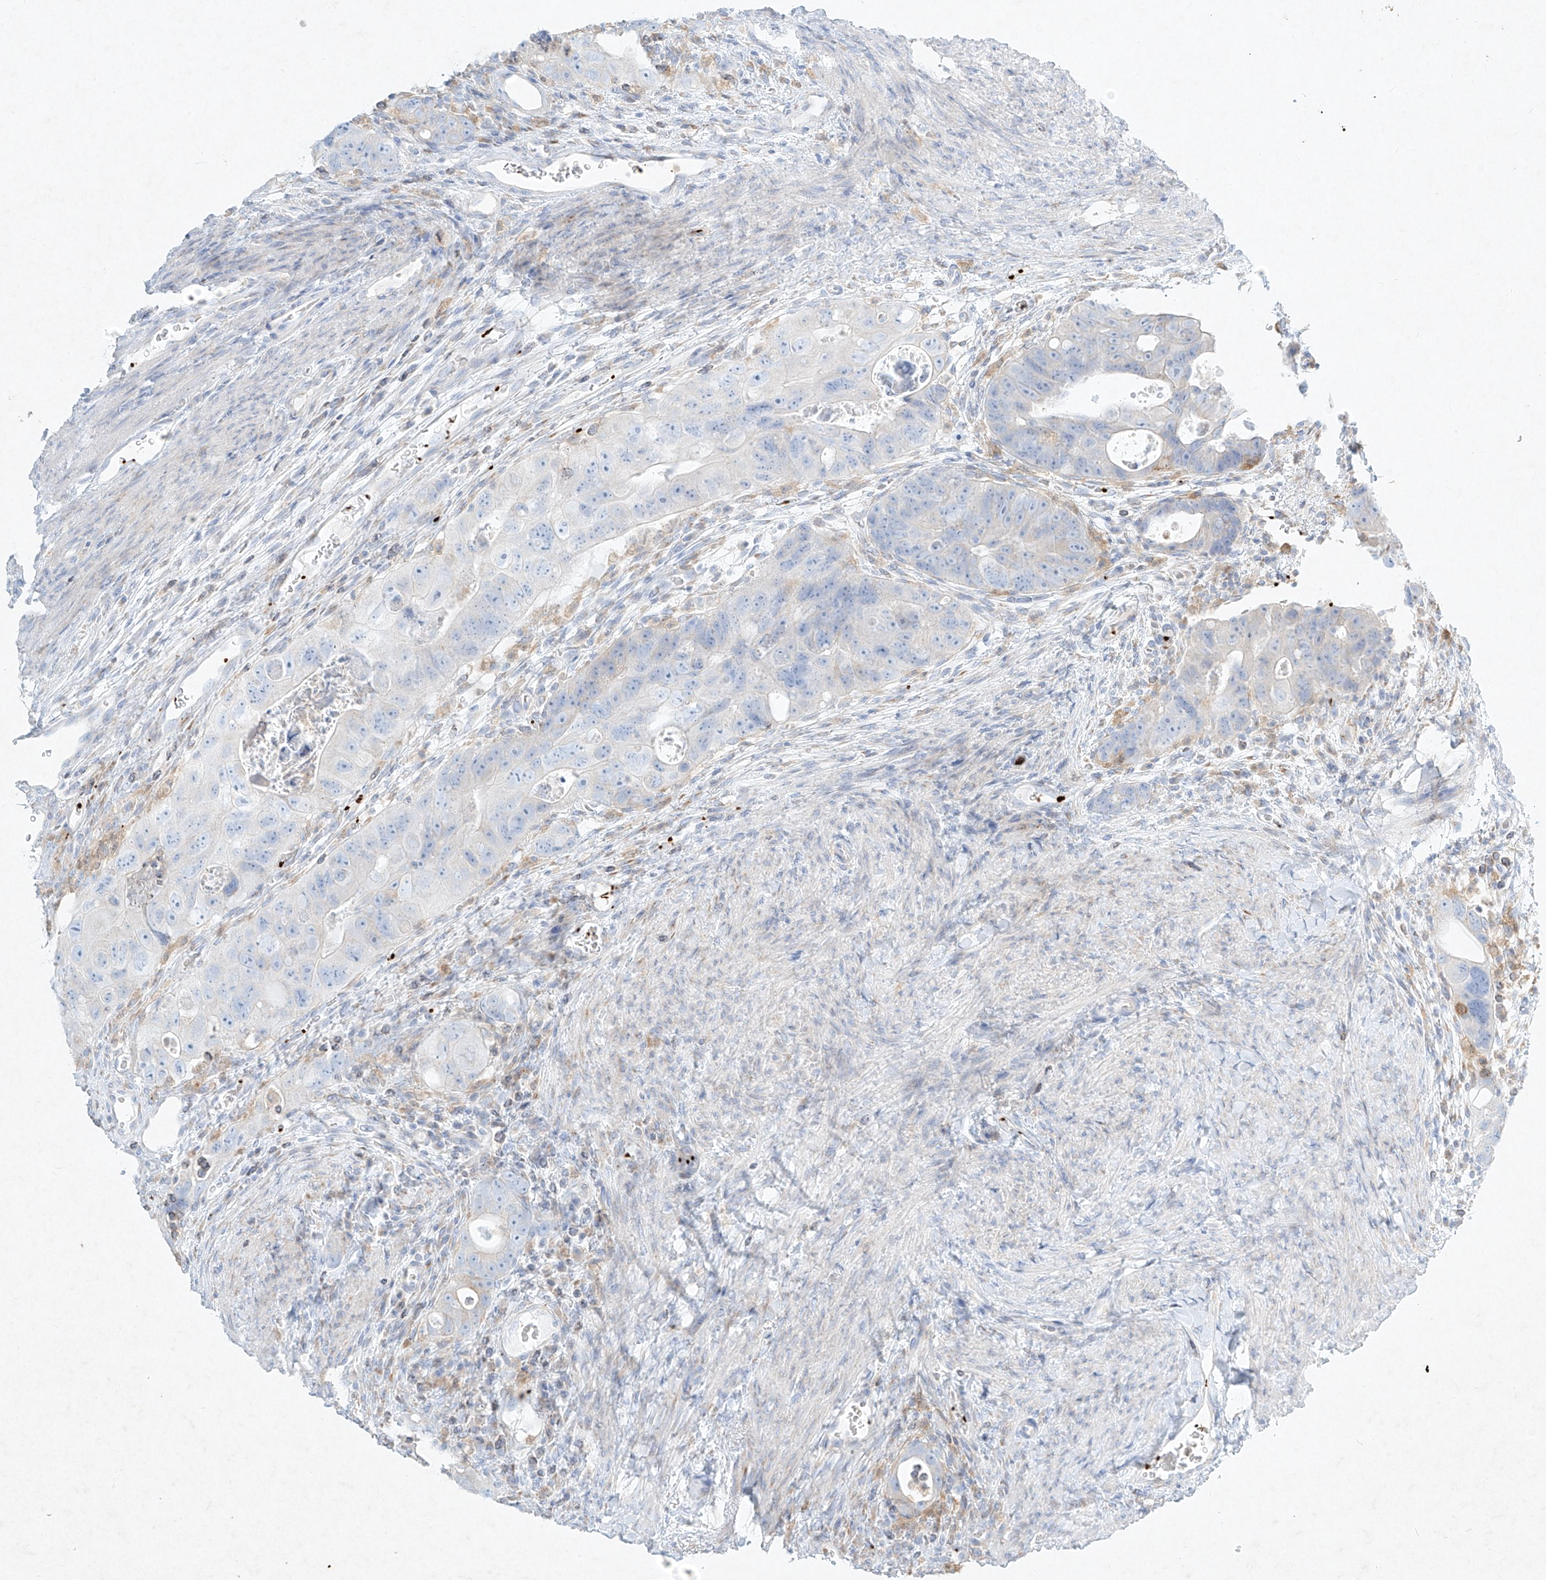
{"staining": {"intensity": "negative", "quantity": "none", "location": "none"}, "tissue": "colorectal cancer", "cell_type": "Tumor cells", "image_type": "cancer", "snomed": [{"axis": "morphology", "description": "Adenocarcinoma, NOS"}, {"axis": "topography", "description": "Rectum"}], "caption": "The histopathology image reveals no staining of tumor cells in colorectal adenocarcinoma.", "gene": "PLEK", "patient": {"sex": "male", "age": 59}}